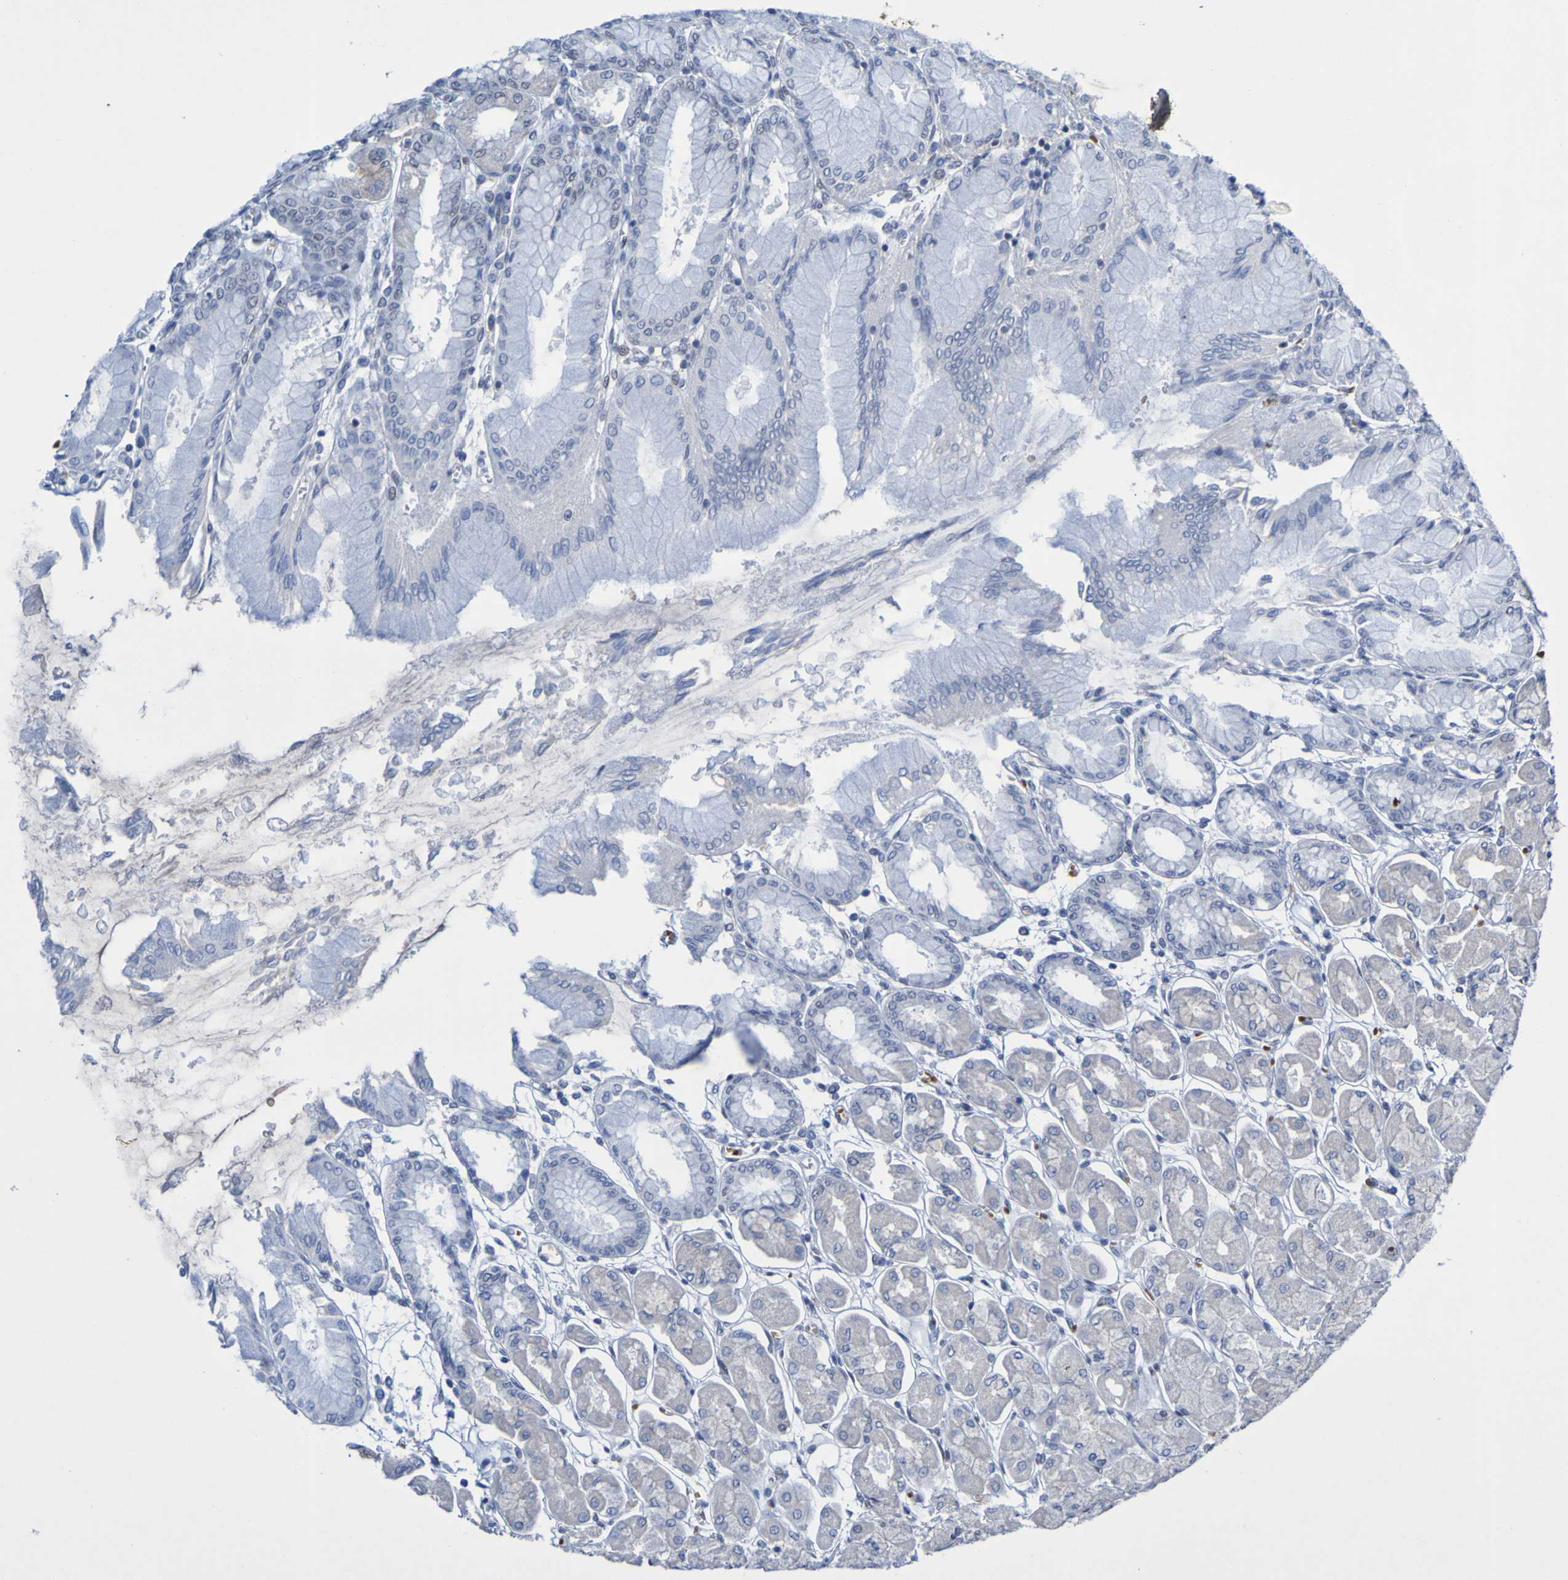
{"staining": {"intensity": "moderate", "quantity": "<25%", "location": "cytoplasmic/membranous,nuclear"}, "tissue": "stomach", "cell_type": "Glandular cells", "image_type": "normal", "snomed": [{"axis": "morphology", "description": "Normal tissue, NOS"}, {"axis": "topography", "description": "Stomach, upper"}], "caption": "The photomicrograph exhibits a brown stain indicating the presence of a protein in the cytoplasmic/membranous,nuclear of glandular cells in stomach. The staining was performed using DAB to visualize the protein expression in brown, while the nuclei were stained in blue with hematoxylin (Magnification: 20x).", "gene": "PCGF1", "patient": {"sex": "female", "age": 56}}